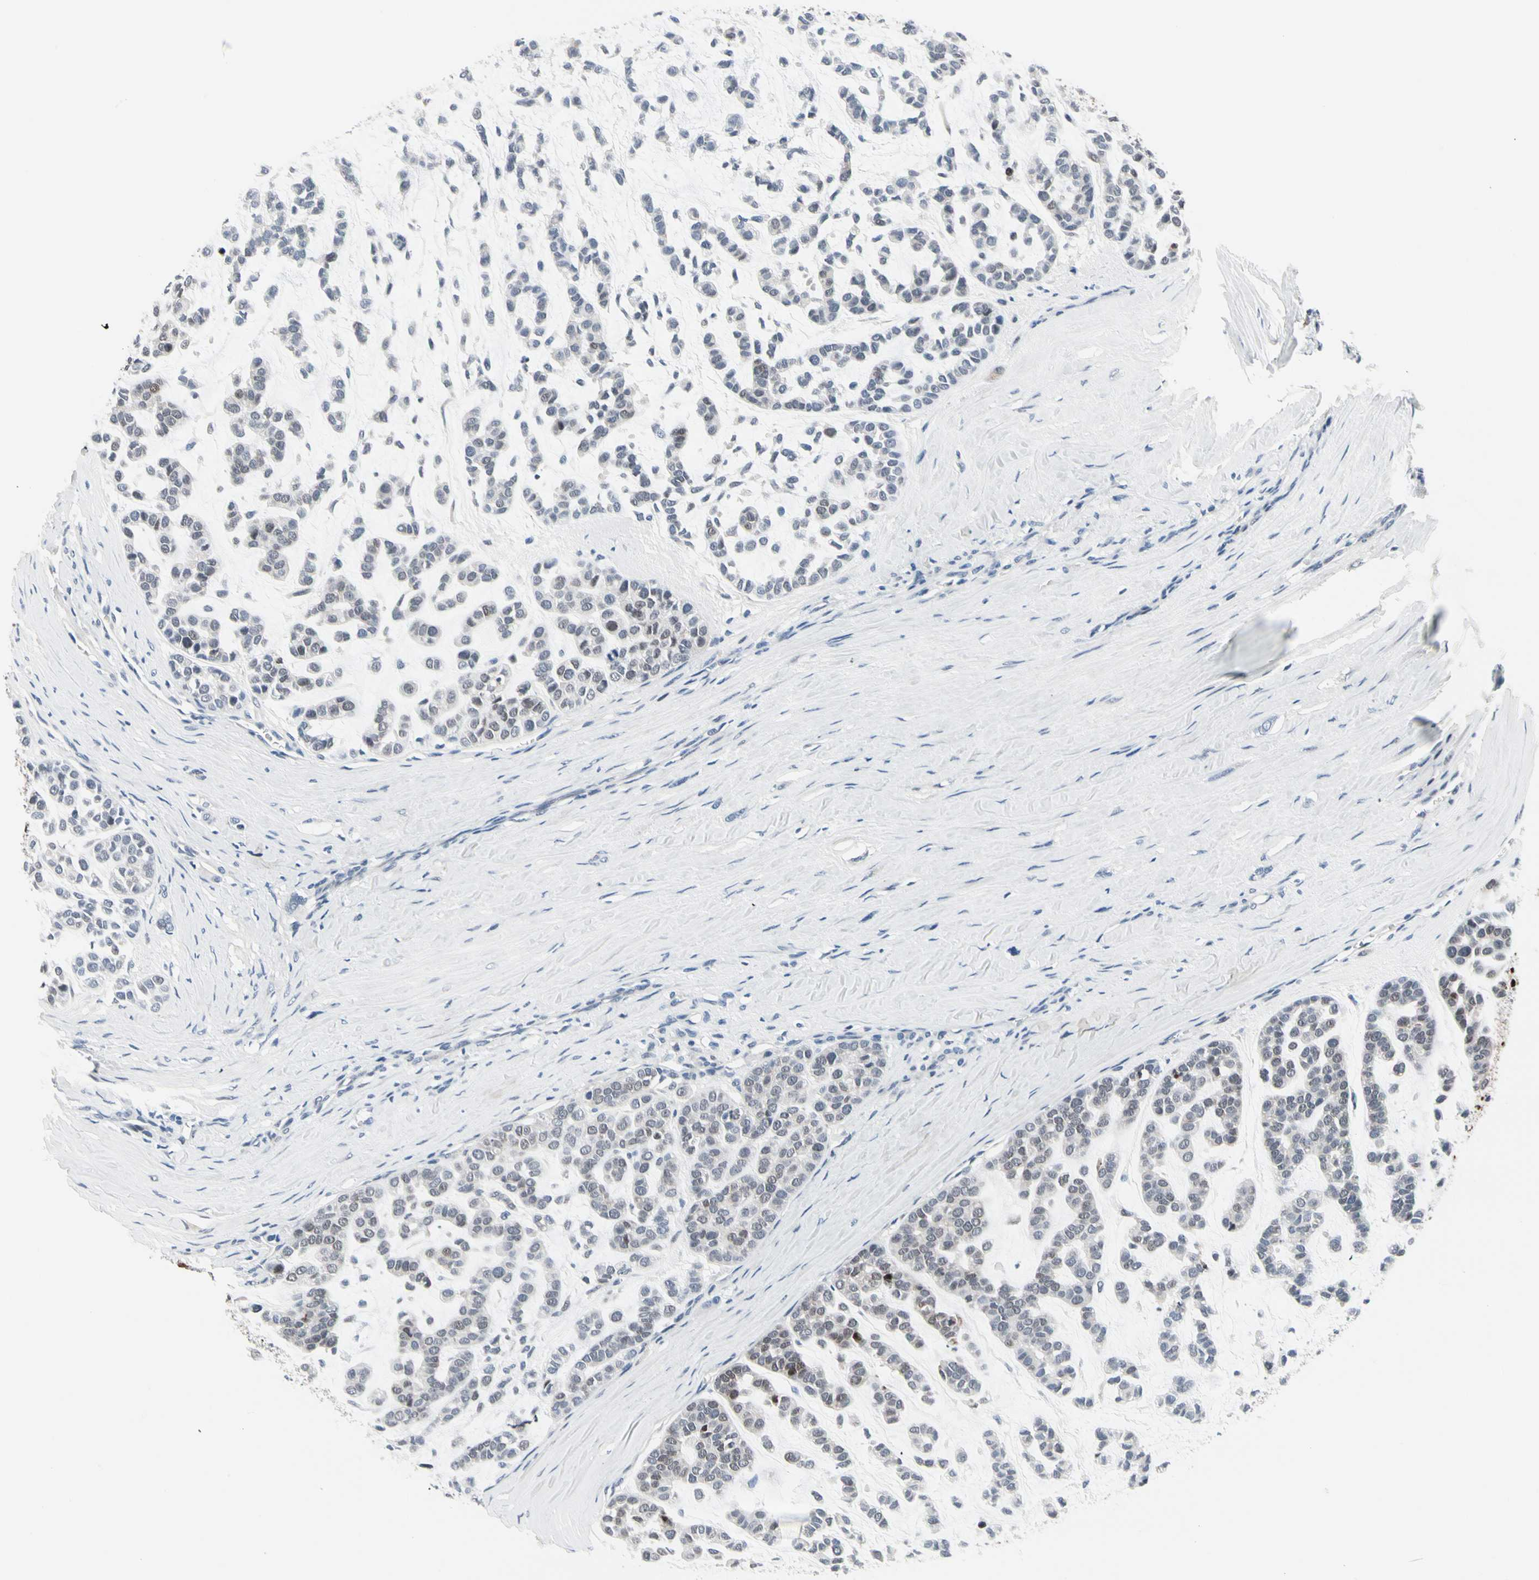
{"staining": {"intensity": "negative", "quantity": "none", "location": "none"}, "tissue": "head and neck cancer", "cell_type": "Tumor cells", "image_type": "cancer", "snomed": [{"axis": "morphology", "description": "Adenocarcinoma, NOS"}, {"axis": "morphology", "description": "Adenoma, NOS"}, {"axis": "topography", "description": "Head-Neck"}], "caption": "The micrograph demonstrates no staining of tumor cells in head and neck cancer (adenoma).", "gene": "TXN", "patient": {"sex": "female", "age": 55}}